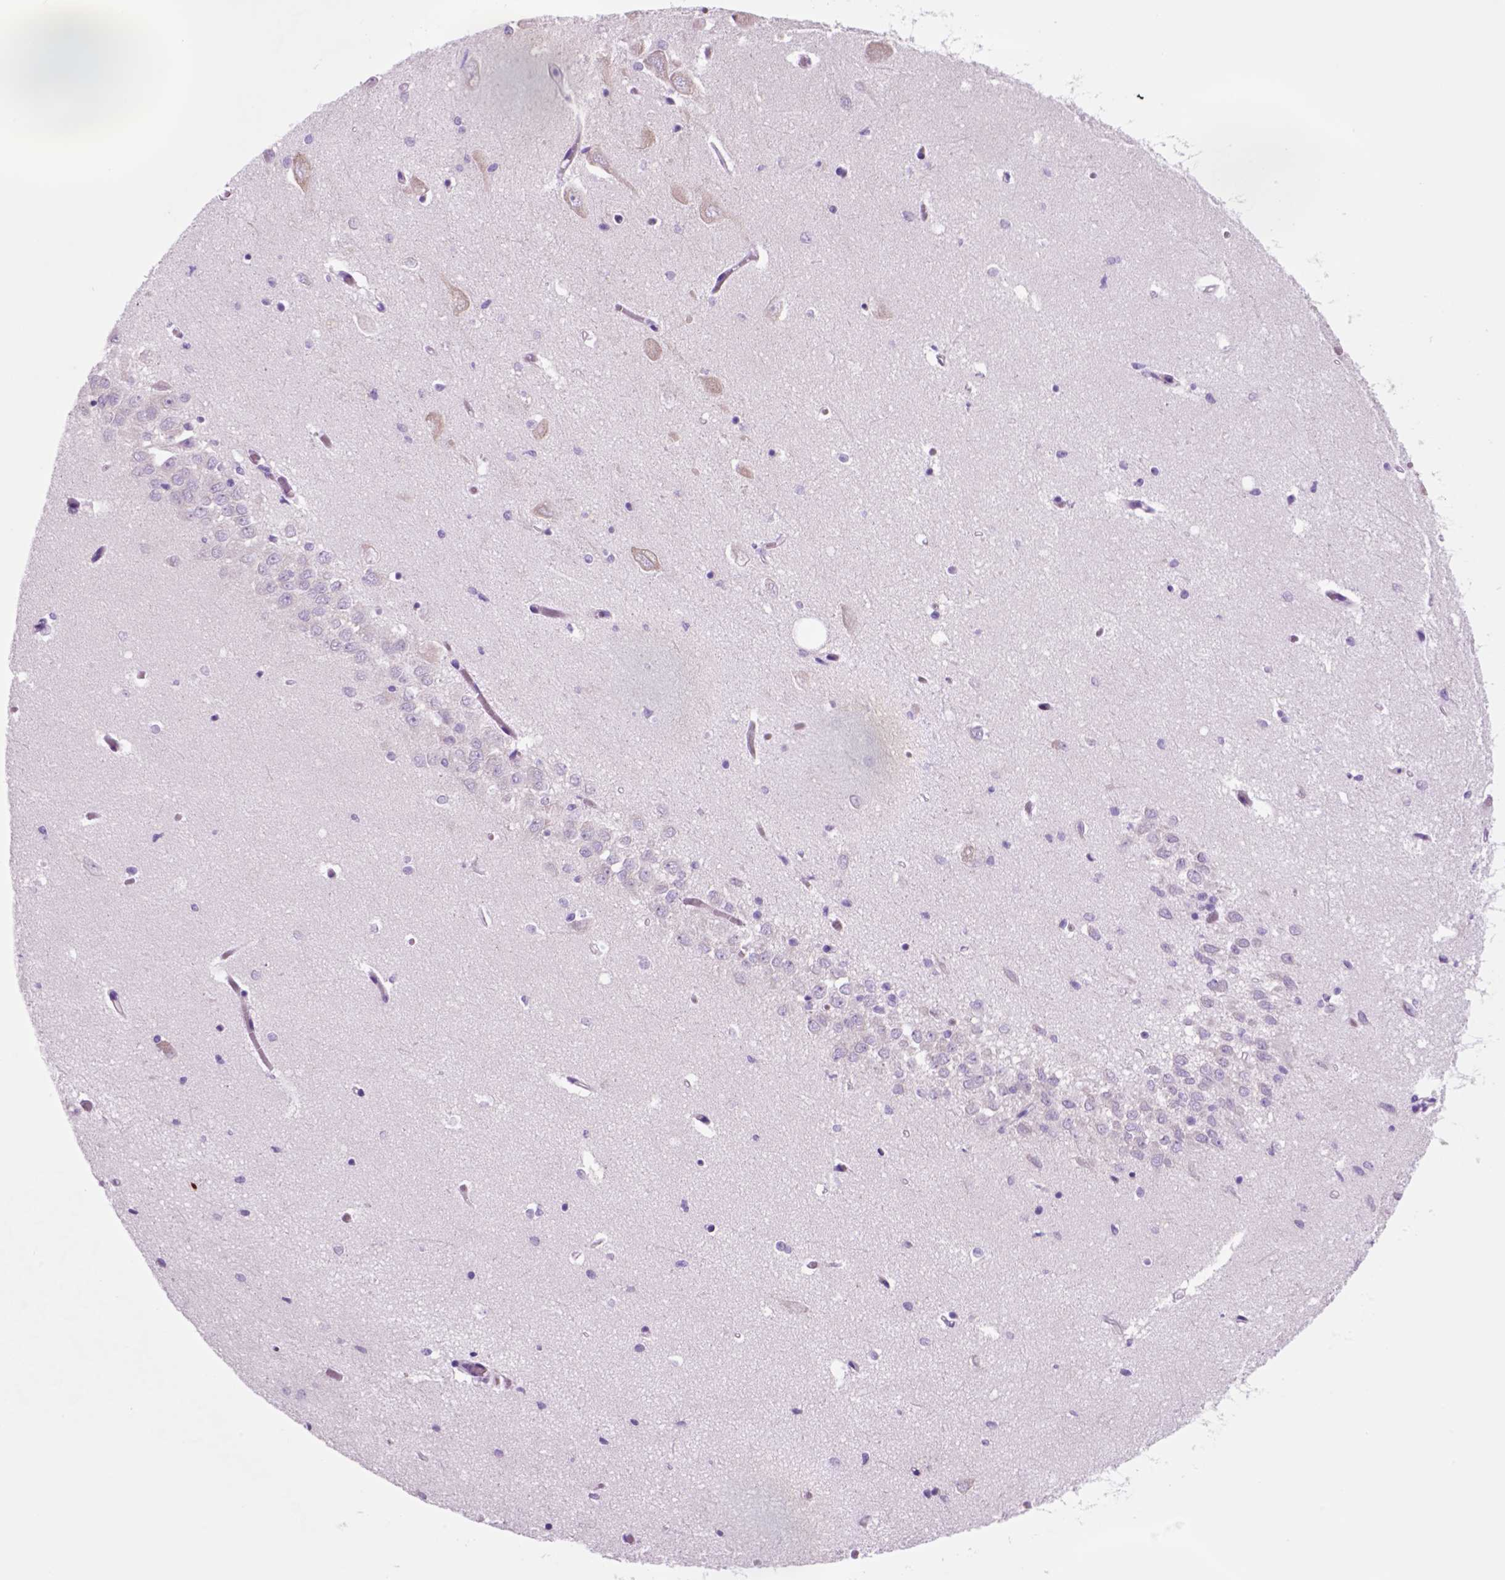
{"staining": {"intensity": "negative", "quantity": "none", "location": "none"}, "tissue": "hippocampus", "cell_type": "Glial cells", "image_type": "normal", "snomed": [{"axis": "morphology", "description": "Normal tissue, NOS"}, {"axis": "topography", "description": "Hippocampus"}], "caption": "An immunohistochemistry histopathology image of unremarkable hippocampus is shown. There is no staining in glial cells of hippocampus.", "gene": "HHIPL2", "patient": {"sex": "female", "age": 64}}